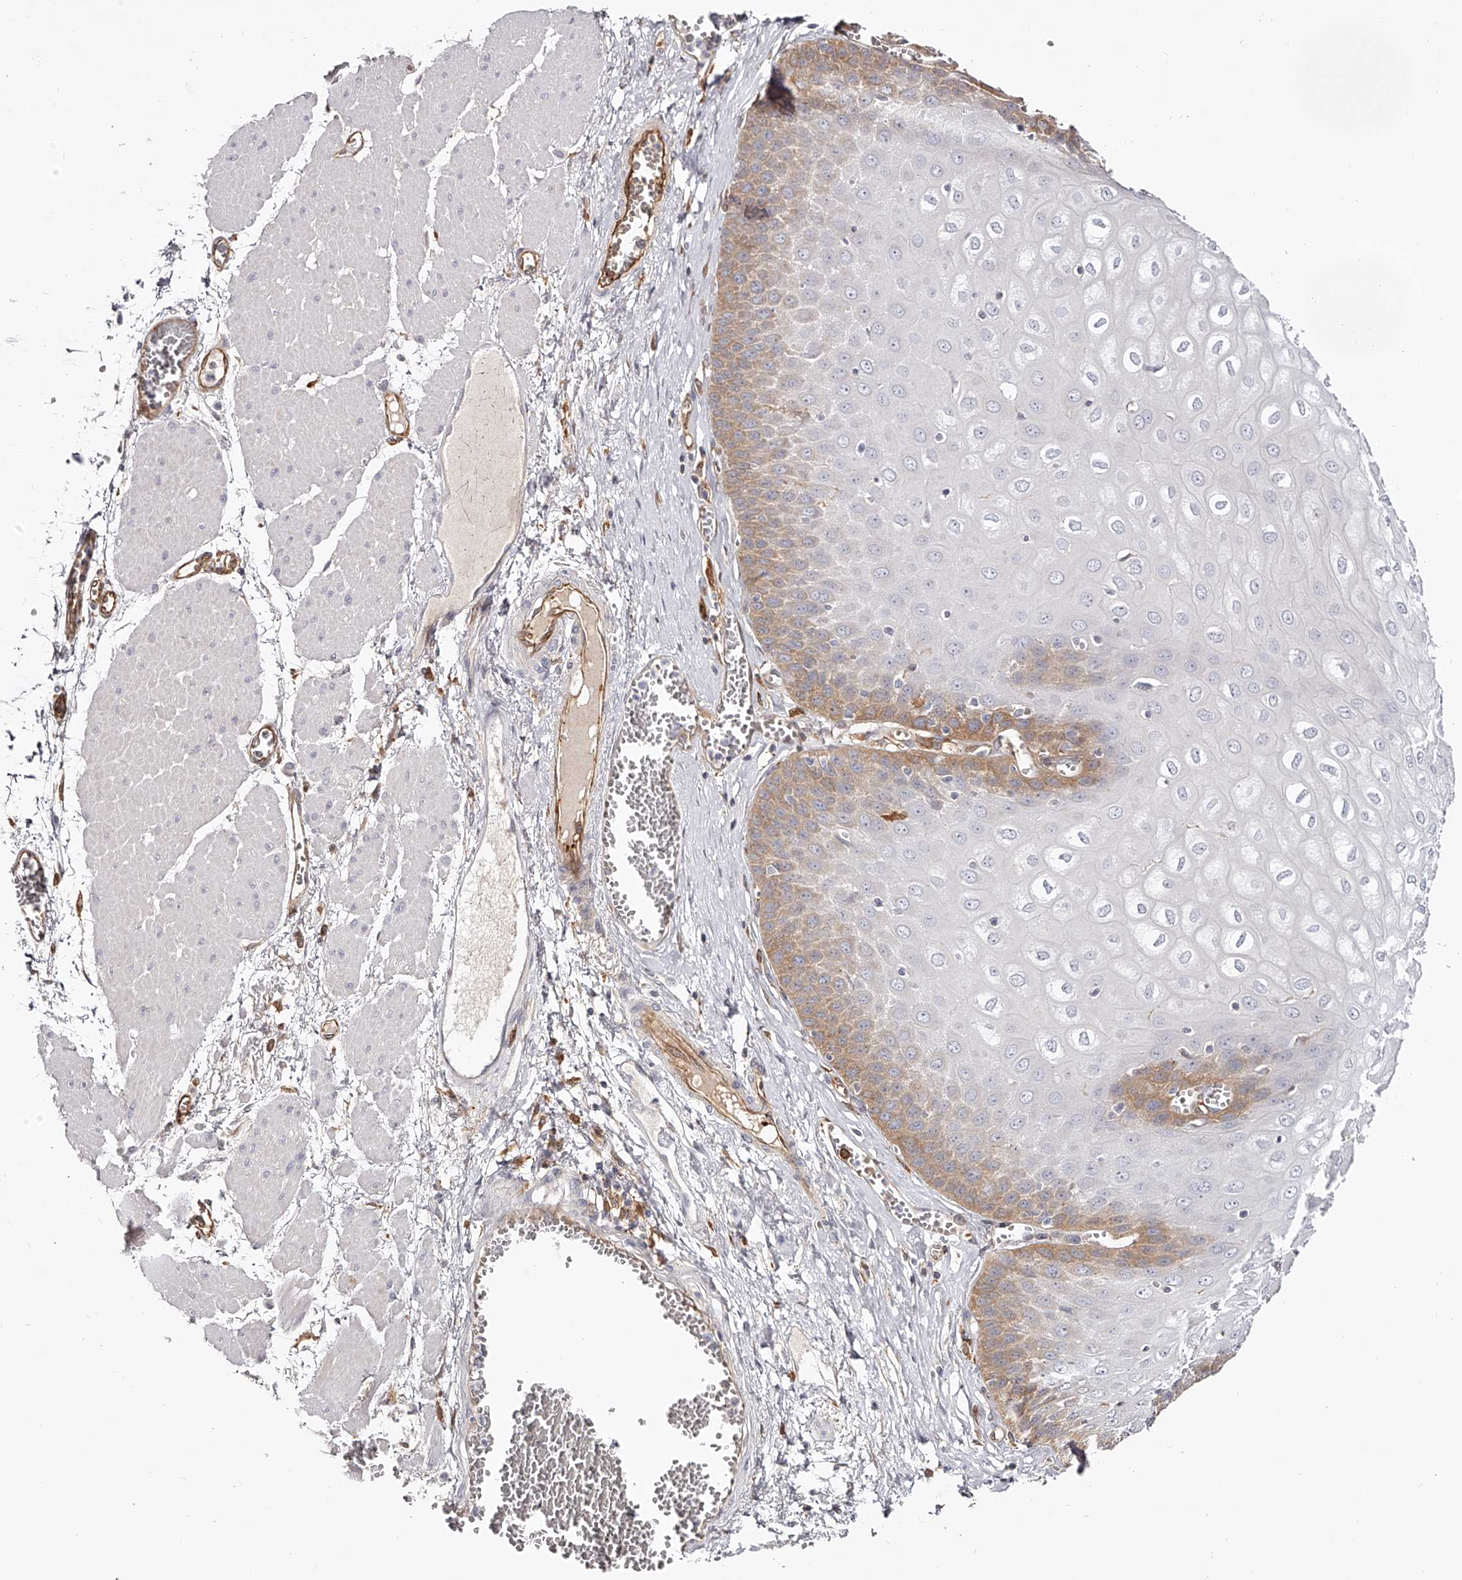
{"staining": {"intensity": "moderate", "quantity": "<25%", "location": "cytoplasmic/membranous"}, "tissue": "esophagus", "cell_type": "Squamous epithelial cells", "image_type": "normal", "snomed": [{"axis": "morphology", "description": "Normal tissue, NOS"}, {"axis": "topography", "description": "Esophagus"}], "caption": "A high-resolution image shows IHC staining of benign esophagus, which reveals moderate cytoplasmic/membranous positivity in about <25% of squamous epithelial cells. Using DAB (3,3'-diaminobenzidine) (brown) and hematoxylin (blue) stains, captured at high magnification using brightfield microscopy.", "gene": "LAP3", "patient": {"sex": "male", "age": 60}}